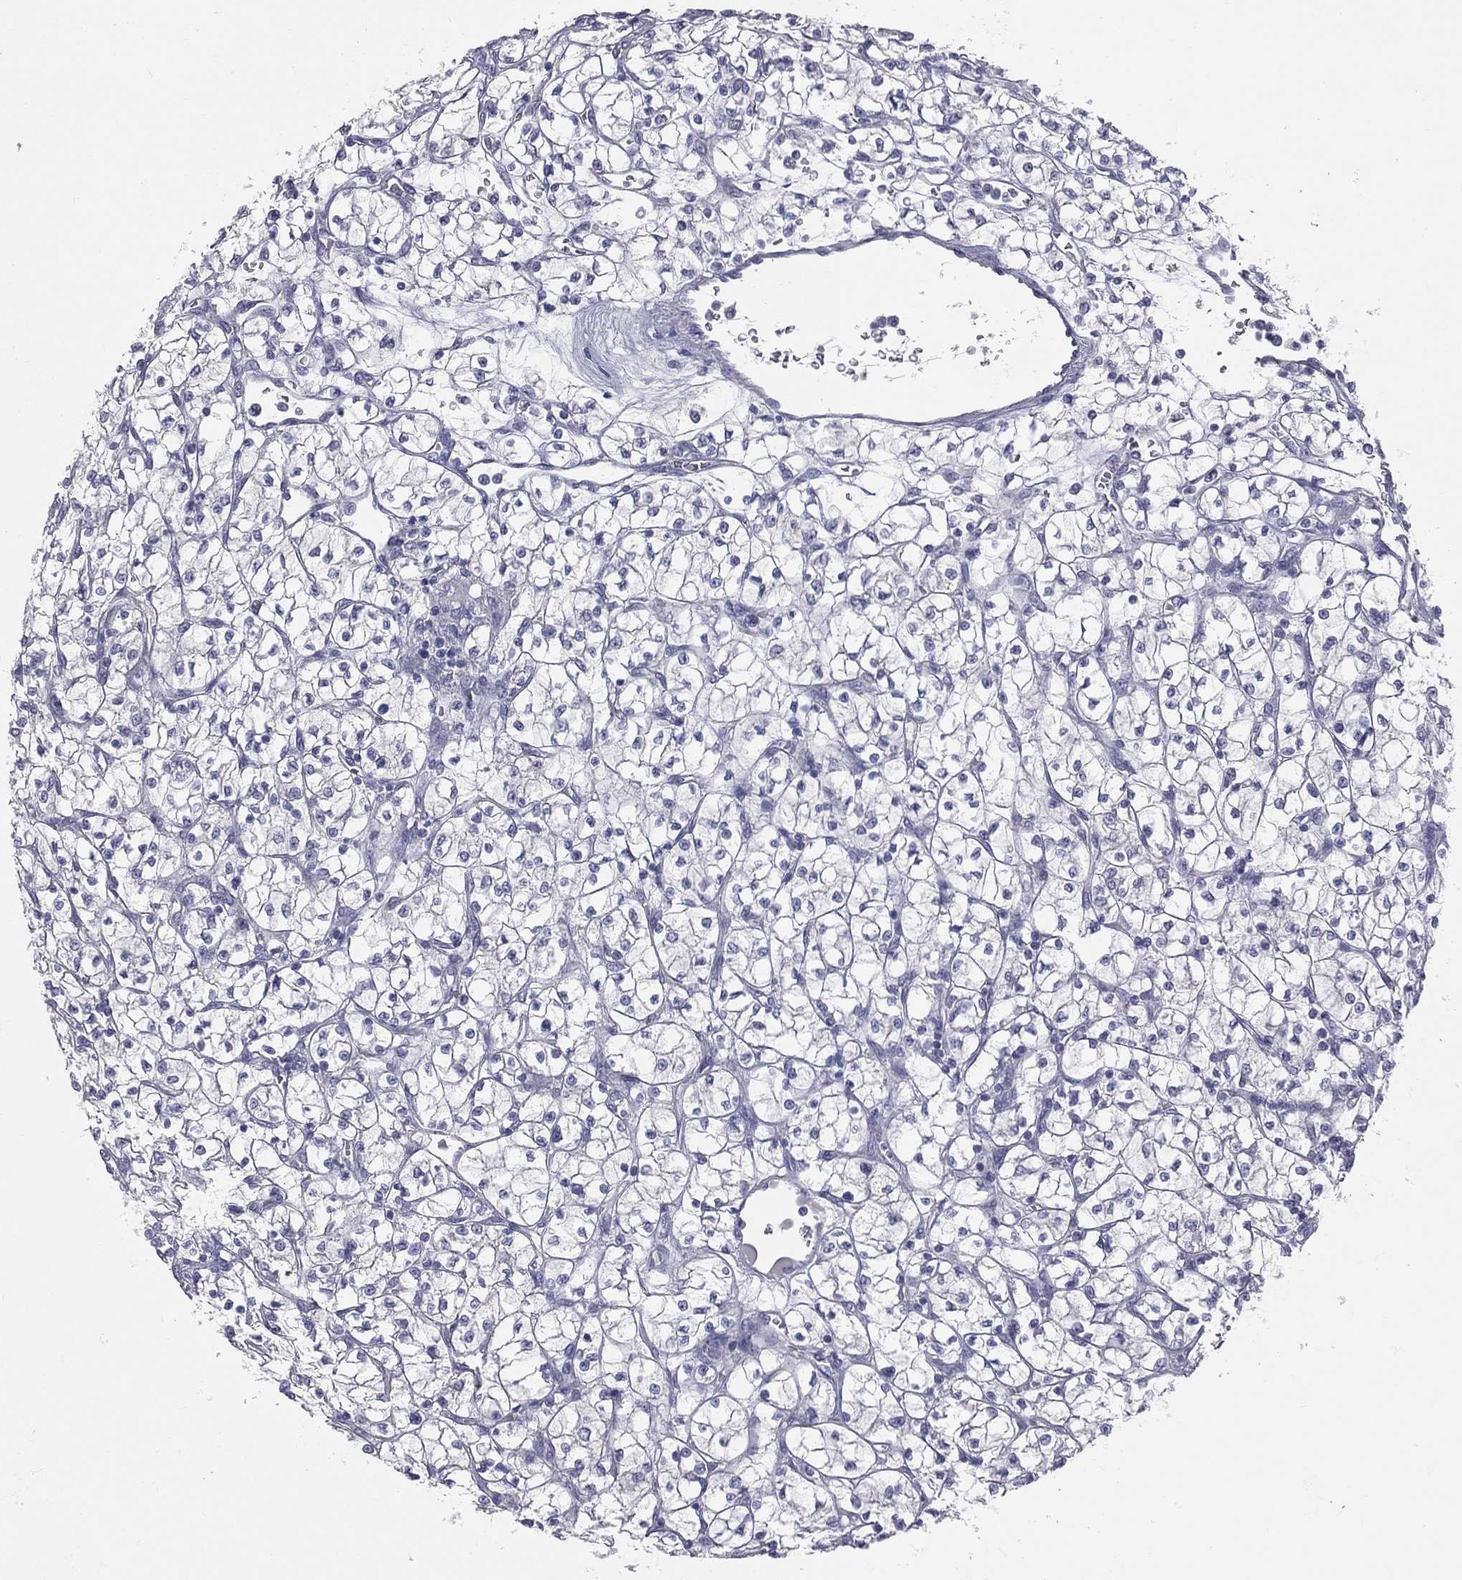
{"staining": {"intensity": "negative", "quantity": "none", "location": "none"}, "tissue": "renal cancer", "cell_type": "Tumor cells", "image_type": "cancer", "snomed": [{"axis": "morphology", "description": "Adenocarcinoma, NOS"}, {"axis": "topography", "description": "Kidney"}], "caption": "Immunohistochemistry (IHC) photomicrograph of human renal cancer stained for a protein (brown), which demonstrates no expression in tumor cells. (DAB (3,3'-diaminobenzidine) immunohistochemistry with hematoxylin counter stain).", "gene": "STK31", "patient": {"sex": "female", "age": 64}}